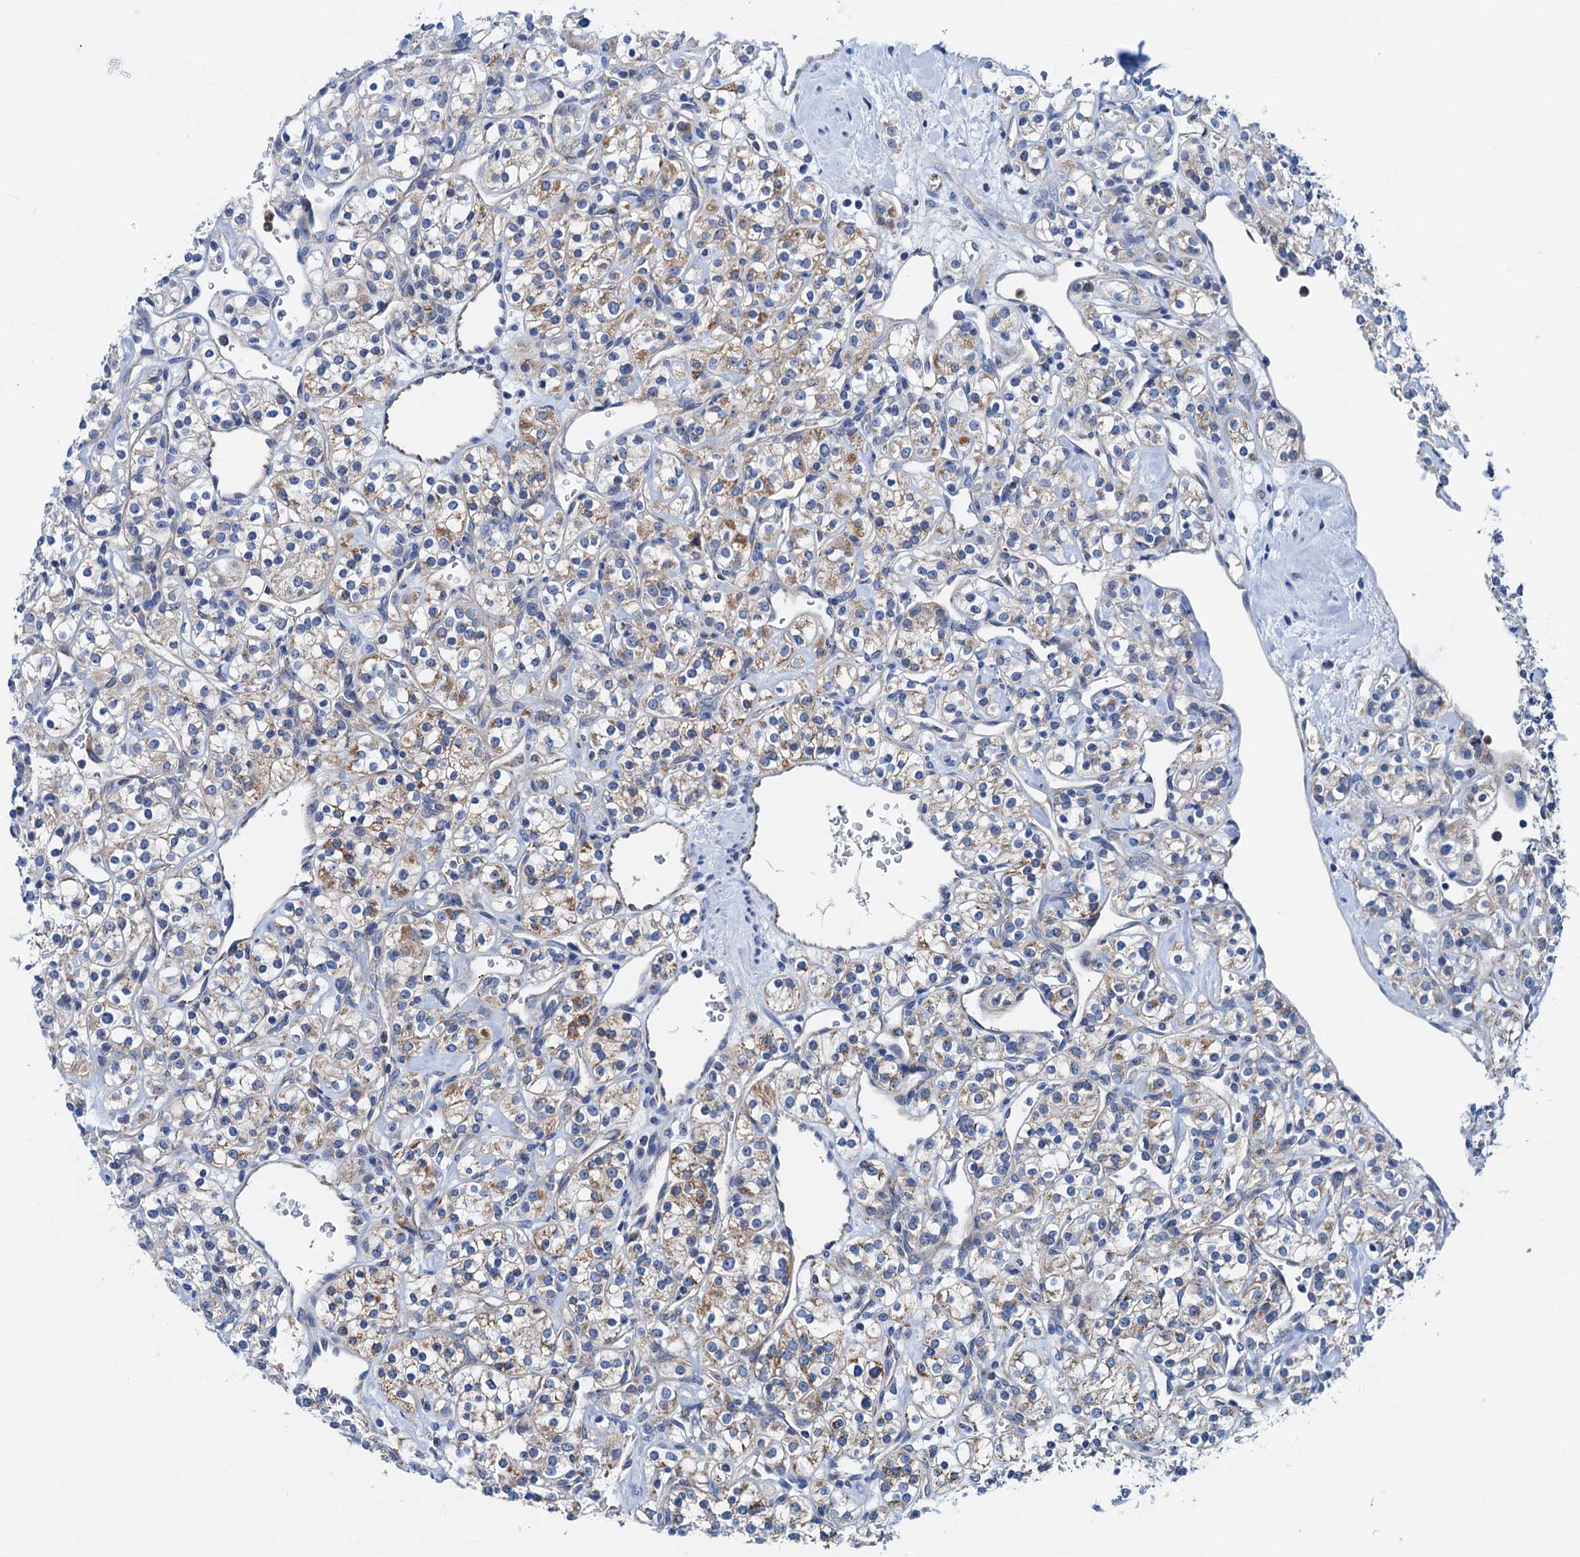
{"staining": {"intensity": "moderate", "quantity": "<25%", "location": "cytoplasmic/membranous"}, "tissue": "renal cancer", "cell_type": "Tumor cells", "image_type": "cancer", "snomed": [{"axis": "morphology", "description": "Adenocarcinoma, NOS"}, {"axis": "topography", "description": "Kidney"}], "caption": "Immunohistochemical staining of human renal cancer shows moderate cytoplasmic/membranous protein positivity in about <25% of tumor cells.", "gene": "RASSF9", "patient": {"sex": "male", "age": 77}}